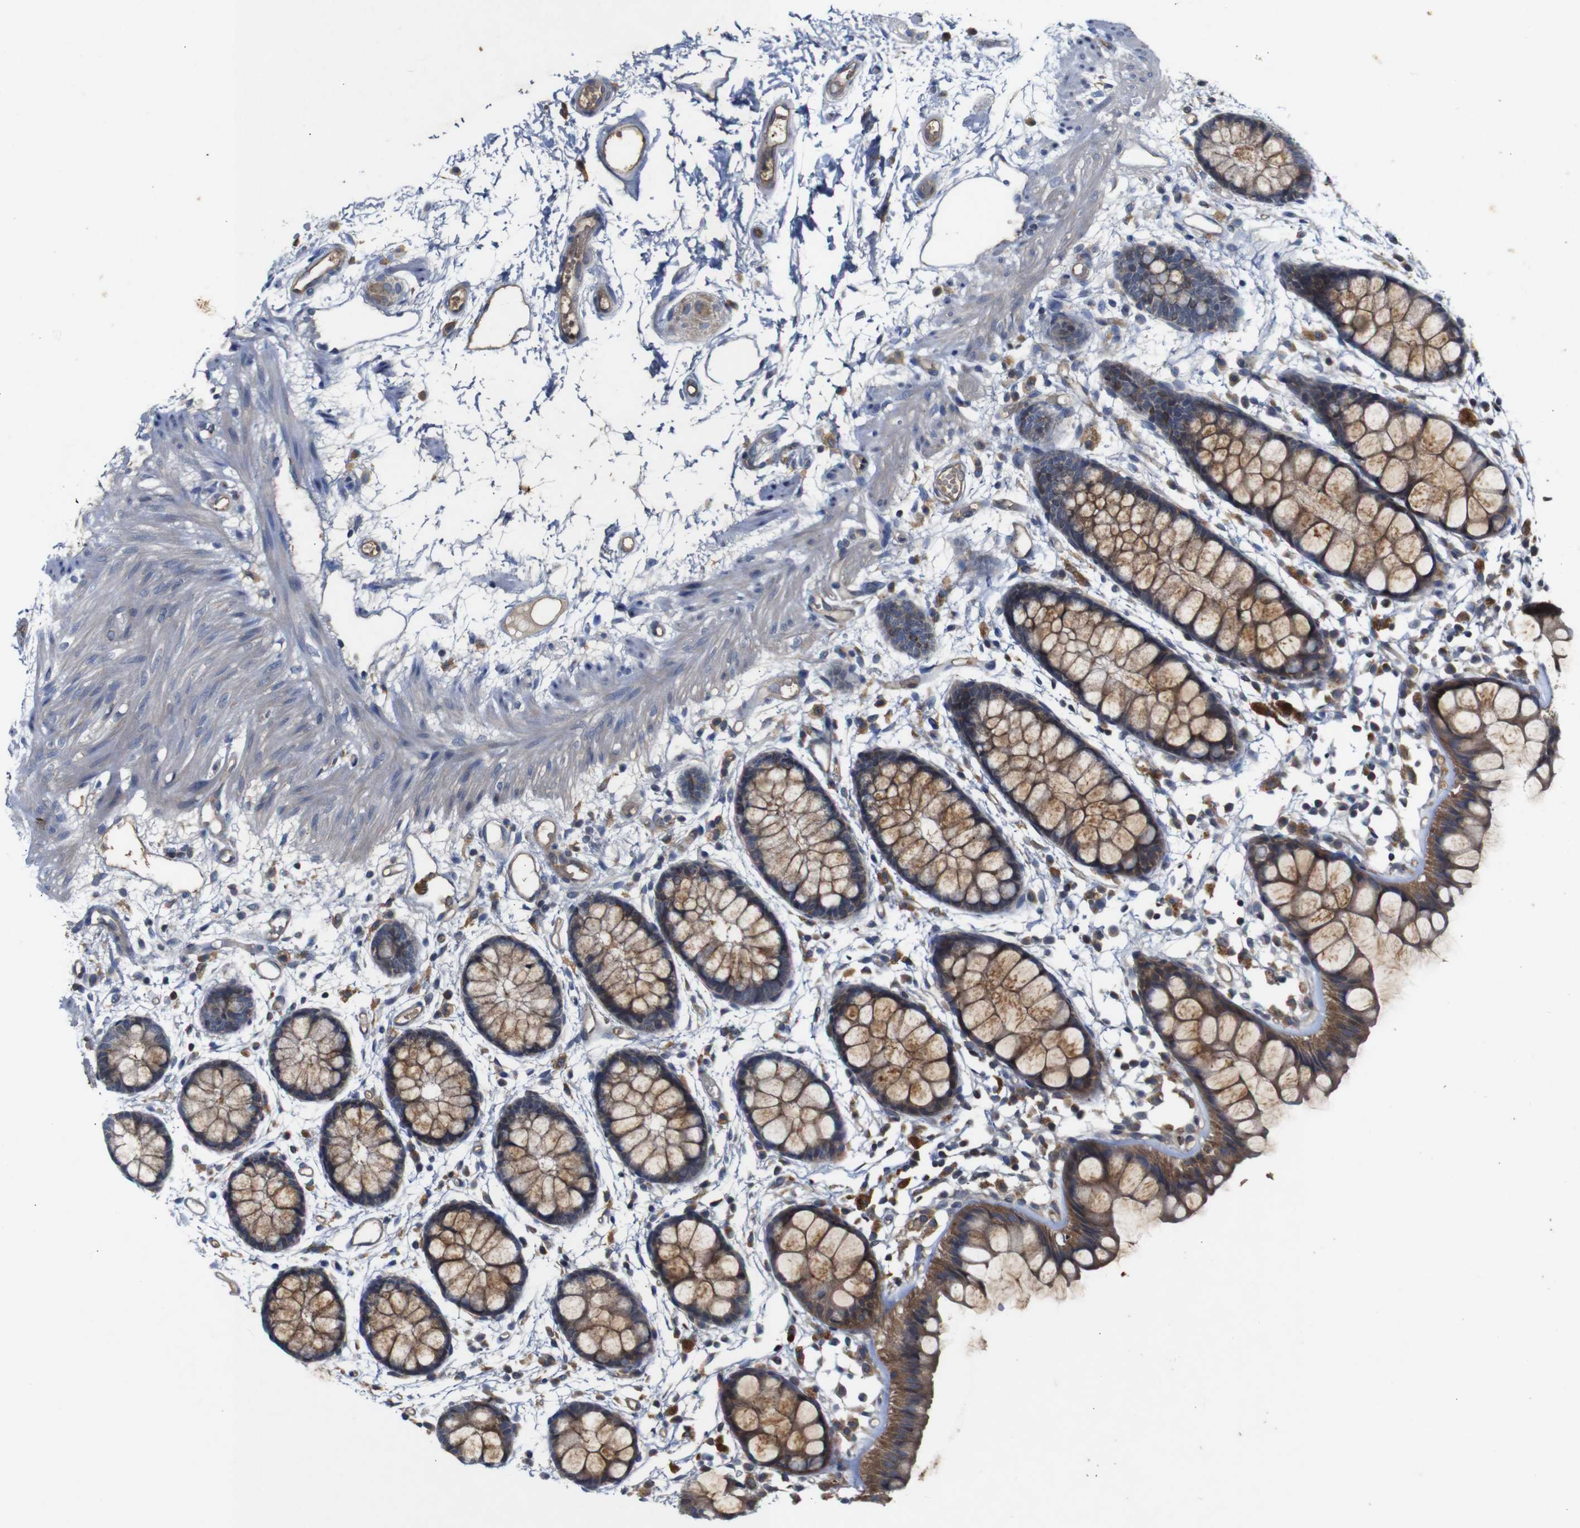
{"staining": {"intensity": "moderate", "quantity": ">75%", "location": "cytoplasmic/membranous"}, "tissue": "rectum", "cell_type": "Glandular cells", "image_type": "normal", "snomed": [{"axis": "morphology", "description": "Normal tissue, NOS"}, {"axis": "topography", "description": "Rectum"}], "caption": "Protein analysis of unremarkable rectum demonstrates moderate cytoplasmic/membranous expression in about >75% of glandular cells.", "gene": "PTPN1", "patient": {"sex": "female", "age": 66}}